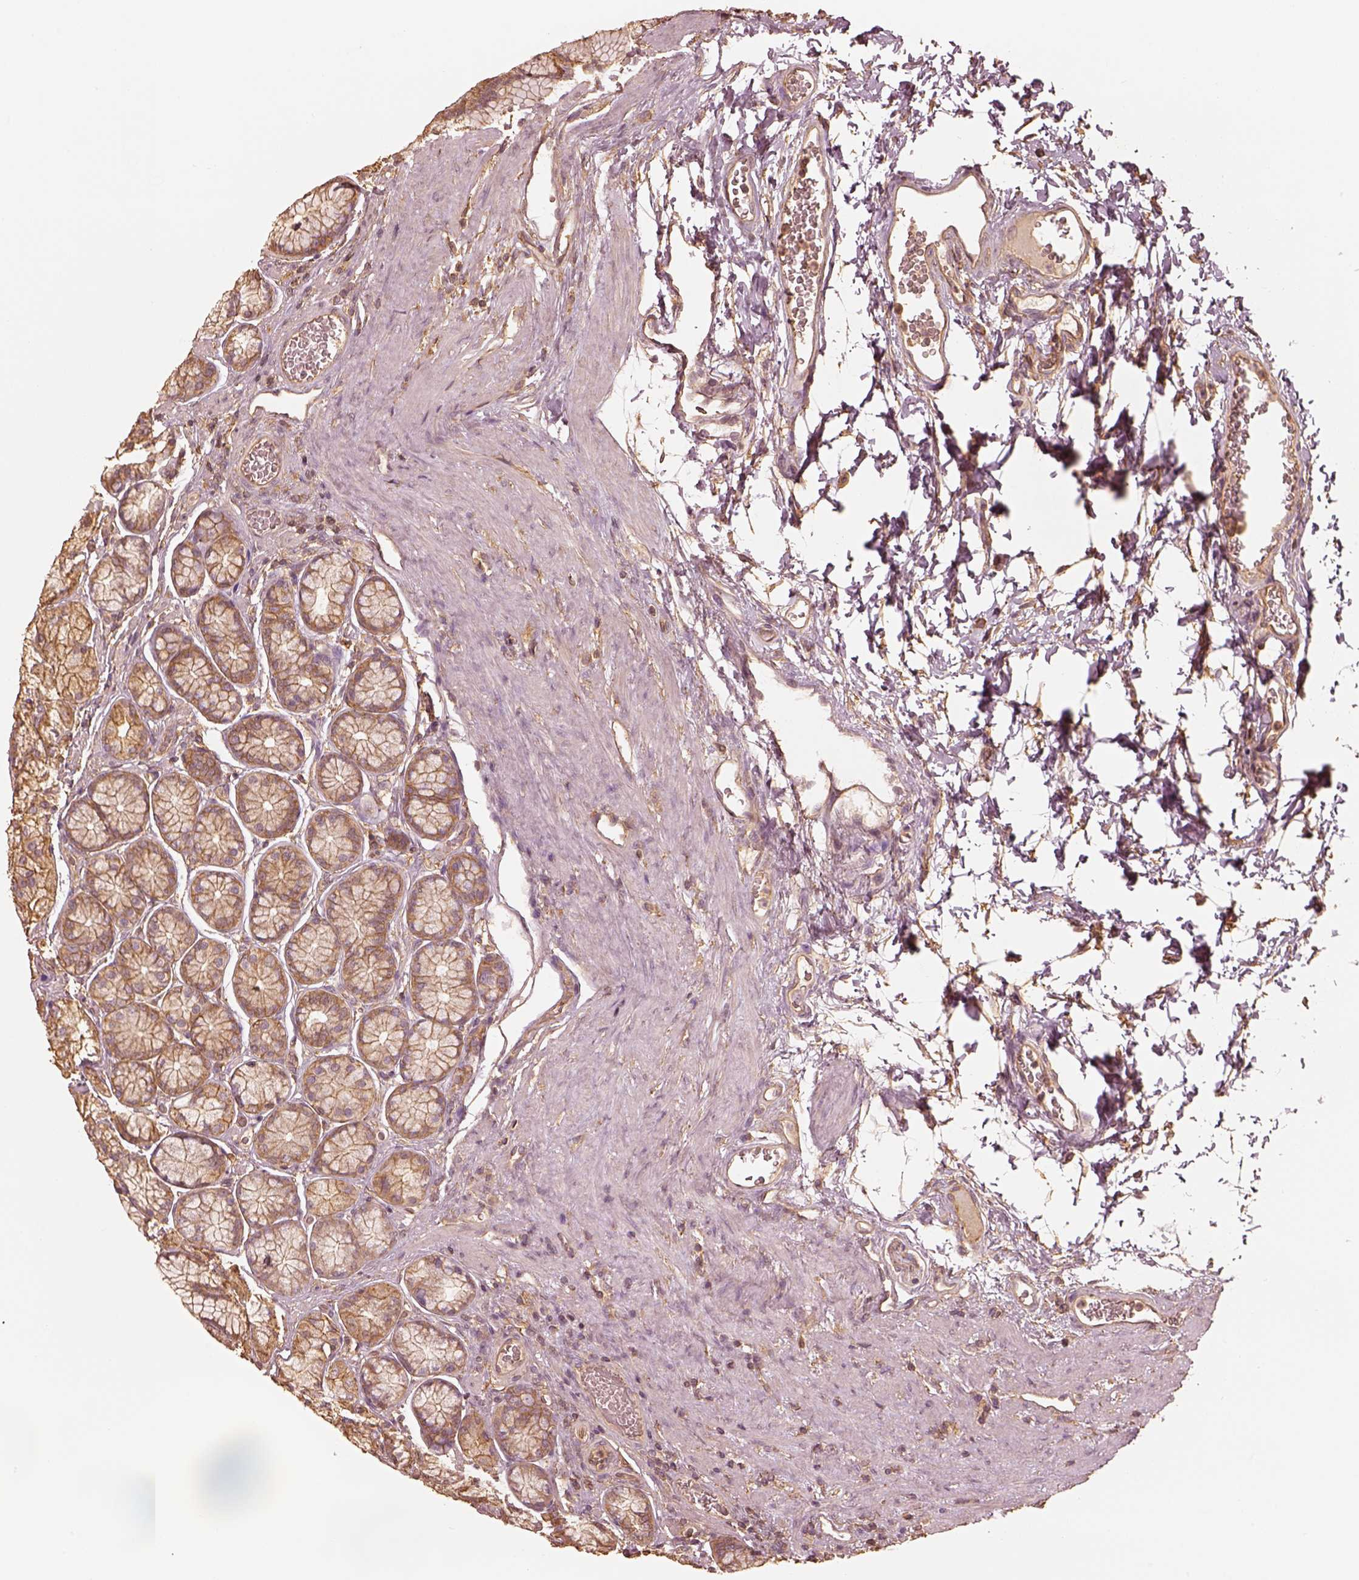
{"staining": {"intensity": "moderate", "quantity": ">75%", "location": "cytoplasmic/membranous"}, "tissue": "stomach", "cell_type": "Glandular cells", "image_type": "normal", "snomed": [{"axis": "morphology", "description": "Normal tissue, NOS"}, {"axis": "morphology", "description": "Adenocarcinoma, NOS"}, {"axis": "morphology", "description": "Adenocarcinoma, High grade"}, {"axis": "topography", "description": "Stomach, upper"}, {"axis": "topography", "description": "Stomach"}], "caption": "Brown immunohistochemical staining in normal stomach demonstrates moderate cytoplasmic/membranous expression in about >75% of glandular cells.", "gene": "WDR7", "patient": {"sex": "female", "age": 65}}